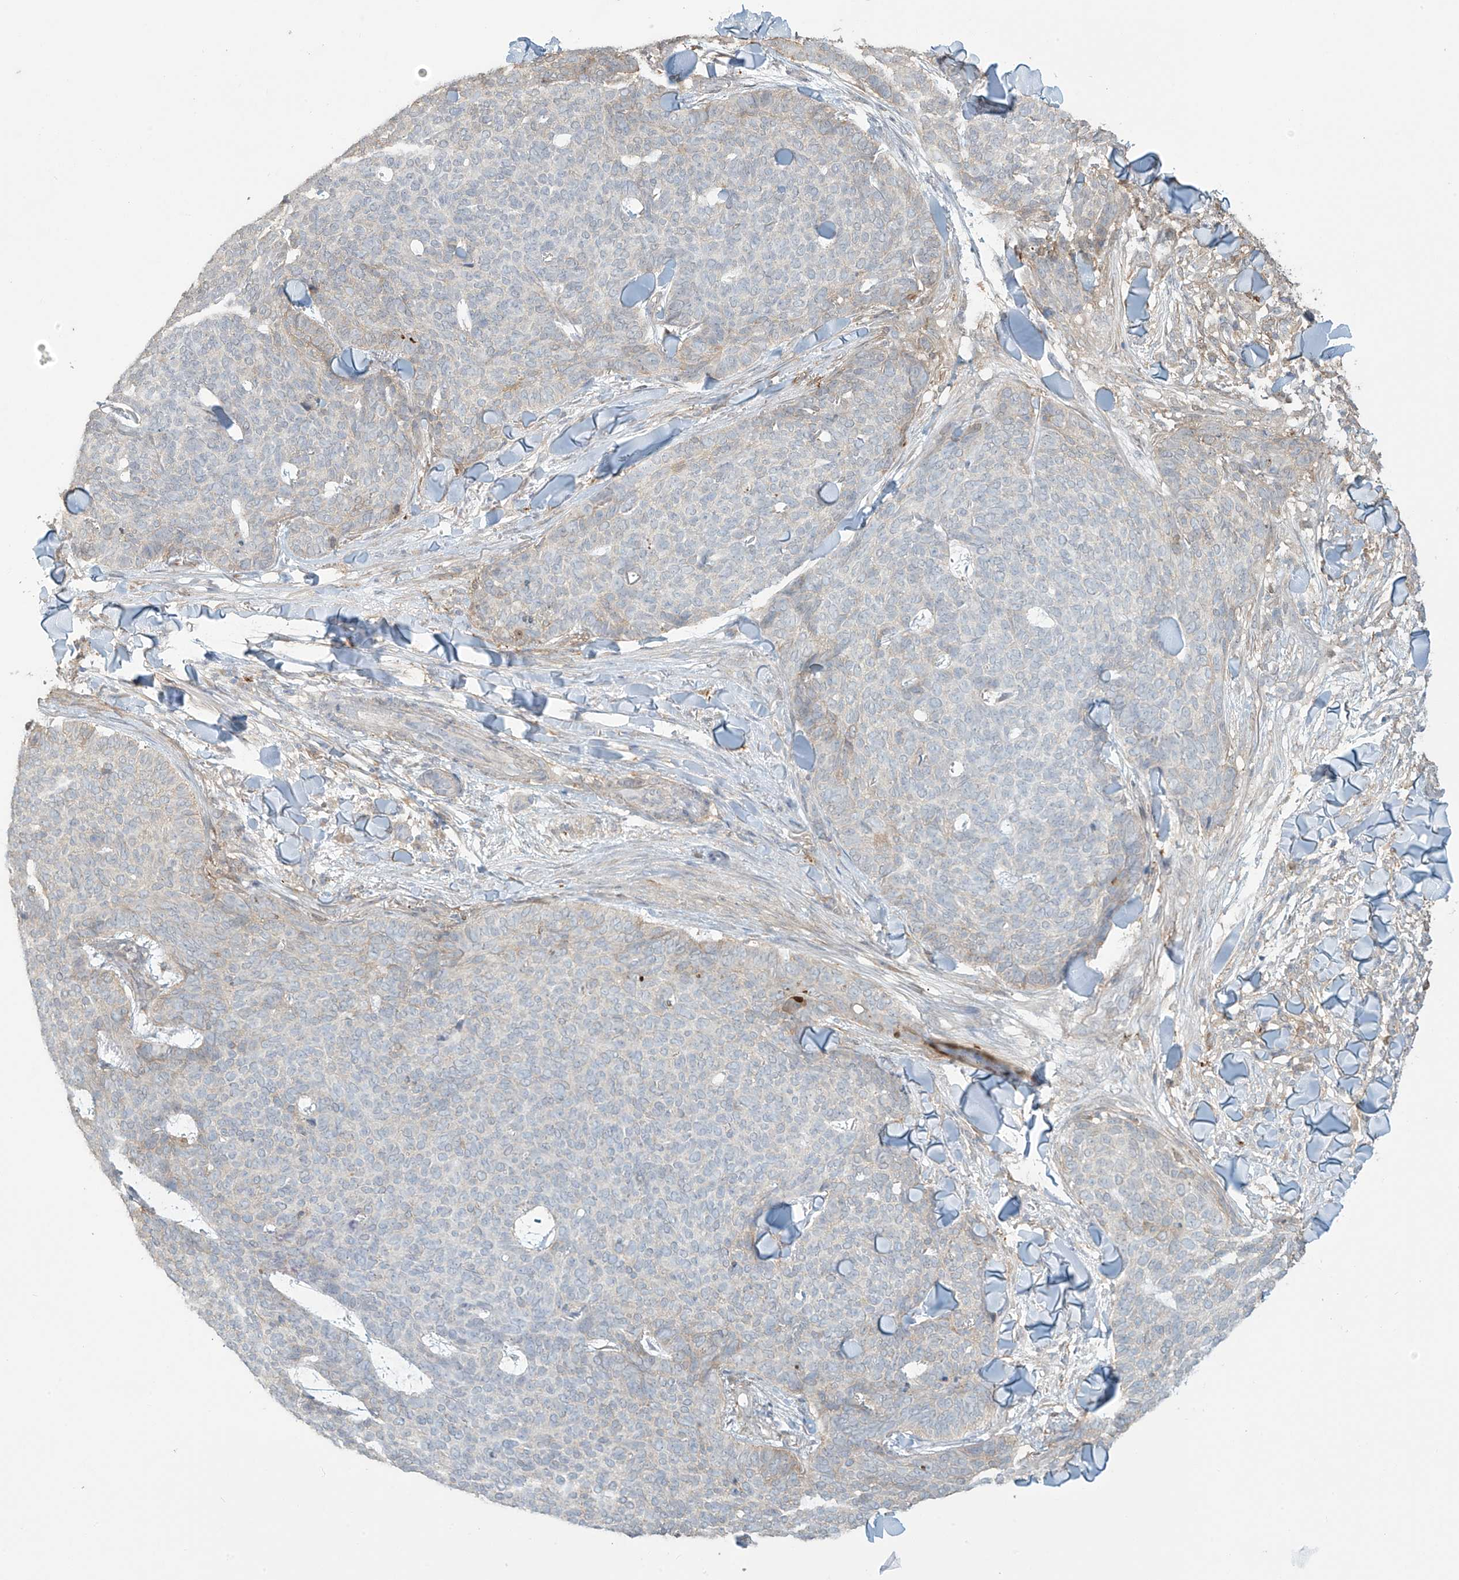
{"staining": {"intensity": "negative", "quantity": "none", "location": "none"}, "tissue": "skin cancer", "cell_type": "Tumor cells", "image_type": "cancer", "snomed": [{"axis": "morphology", "description": "Normal tissue, NOS"}, {"axis": "morphology", "description": "Basal cell carcinoma"}, {"axis": "topography", "description": "Skin"}], "caption": "IHC of human basal cell carcinoma (skin) reveals no staining in tumor cells.", "gene": "TAGAP", "patient": {"sex": "male", "age": 50}}